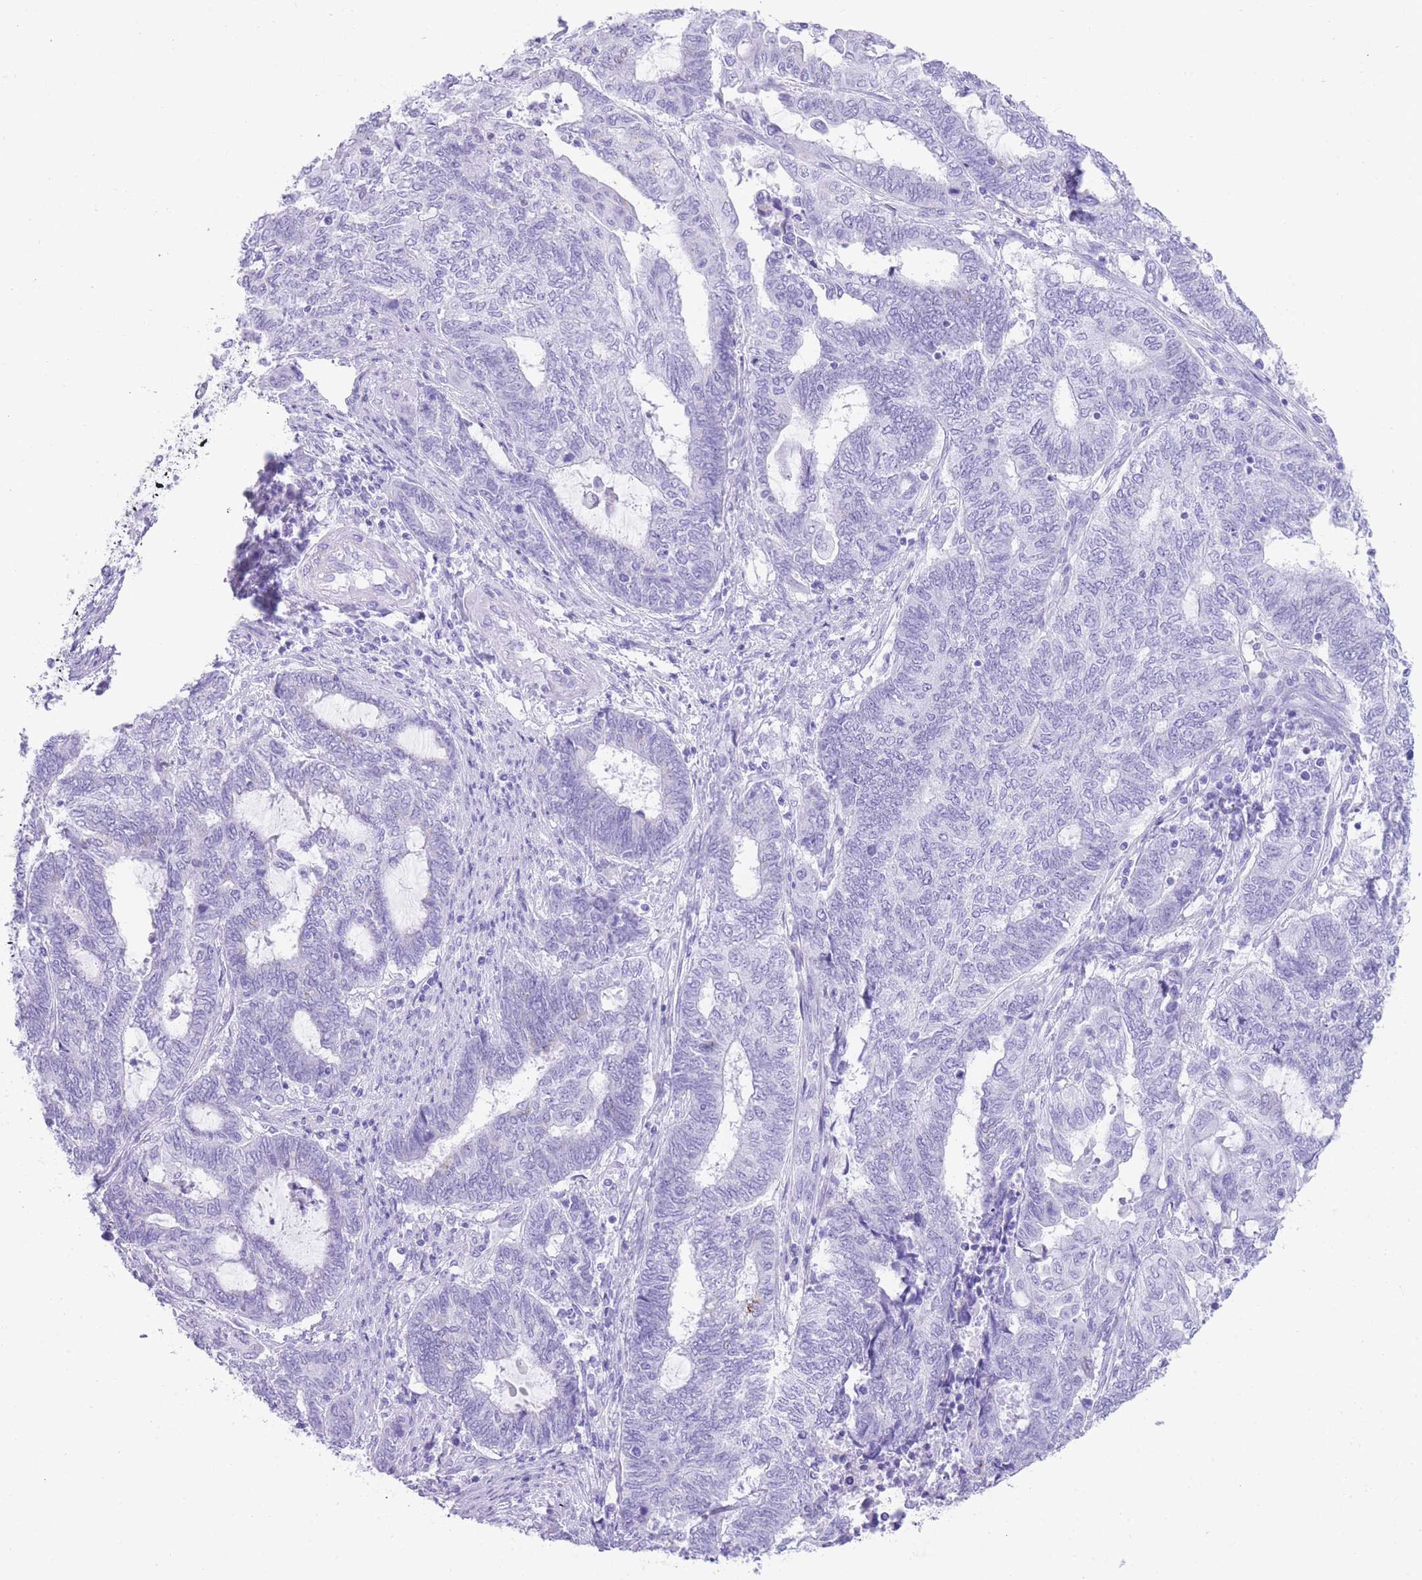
{"staining": {"intensity": "negative", "quantity": "none", "location": "none"}, "tissue": "endometrial cancer", "cell_type": "Tumor cells", "image_type": "cancer", "snomed": [{"axis": "morphology", "description": "Adenocarcinoma, NOS"}, {"axis": "topography", "description": "Uterus"}, {"axis": "topography", "description": "Endometrium"}], "caption": "An image of endometrial adenocarcinoma stained for a protein reveals no brown staining in tumor cells. (Stains: DAB (3,3'-diaminobenzidine) immunohistochemistry (IHC) with hematoxylin counter stain, Microscopy: brightfield microscopy at high magnification).", "gene": "ELOA2", "patient": {"sex": "female", "age": 70}}